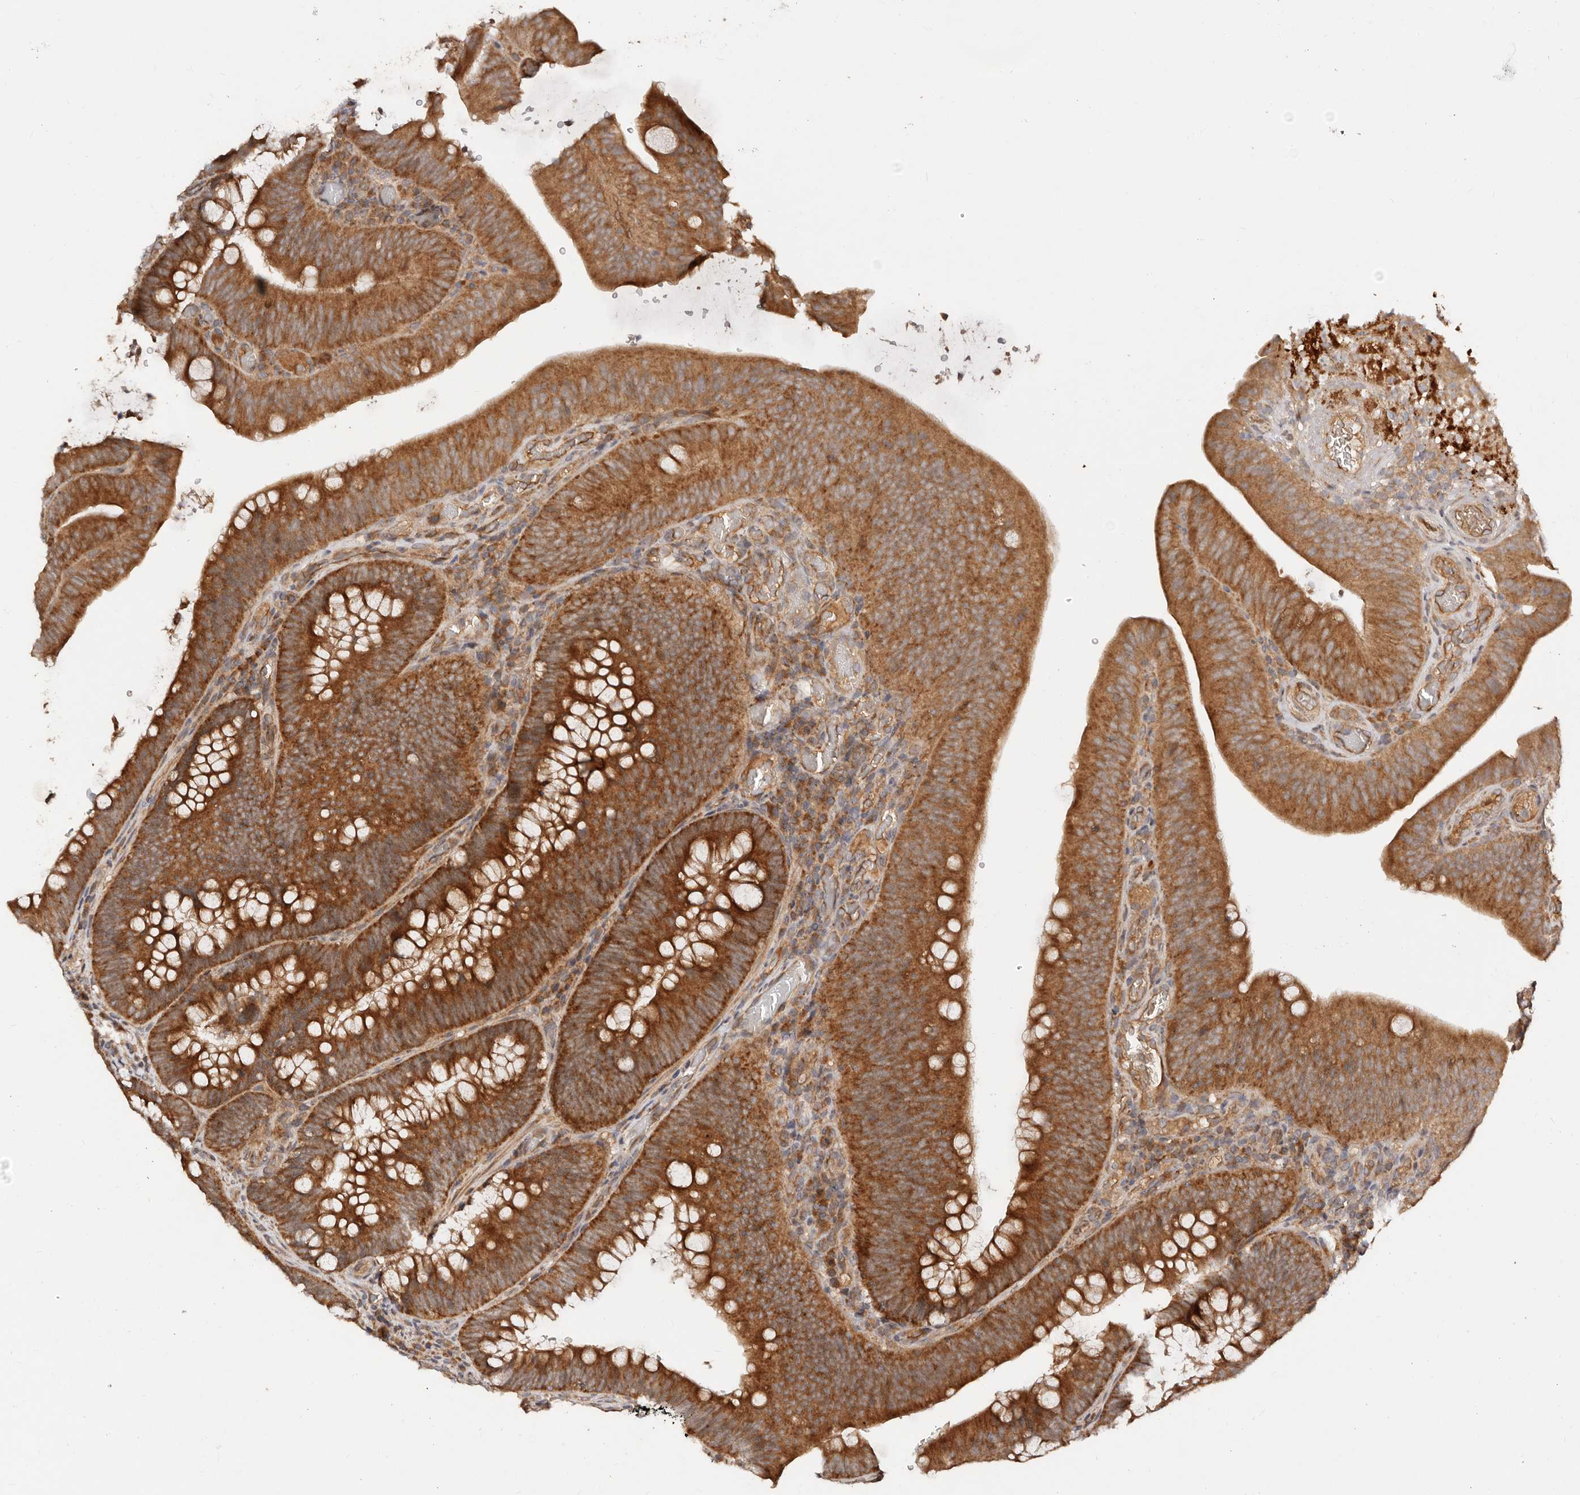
{"staining": {"intensity": "strong", "quantity": ">75%", "location": "cytoplasmic/membranous"}, "tissue": "colorectal cancer", "cell_type": "Tumor cells", "image_type": "cancer", "snomed": [{"axis": "morphology", "description": "Normal tissue, NOS"}, {"axis": "topography", "description": "Colon"}], "caption": "Colorectal cancer tissue reveals strong cytoplasmic/membranous staining in approximately >75% of tumor cells (DAB IHC, brown staining for protein, blue staining for nuclei).", "gene": "DENND11", "patient": {"sex": "female", "age": 82}}